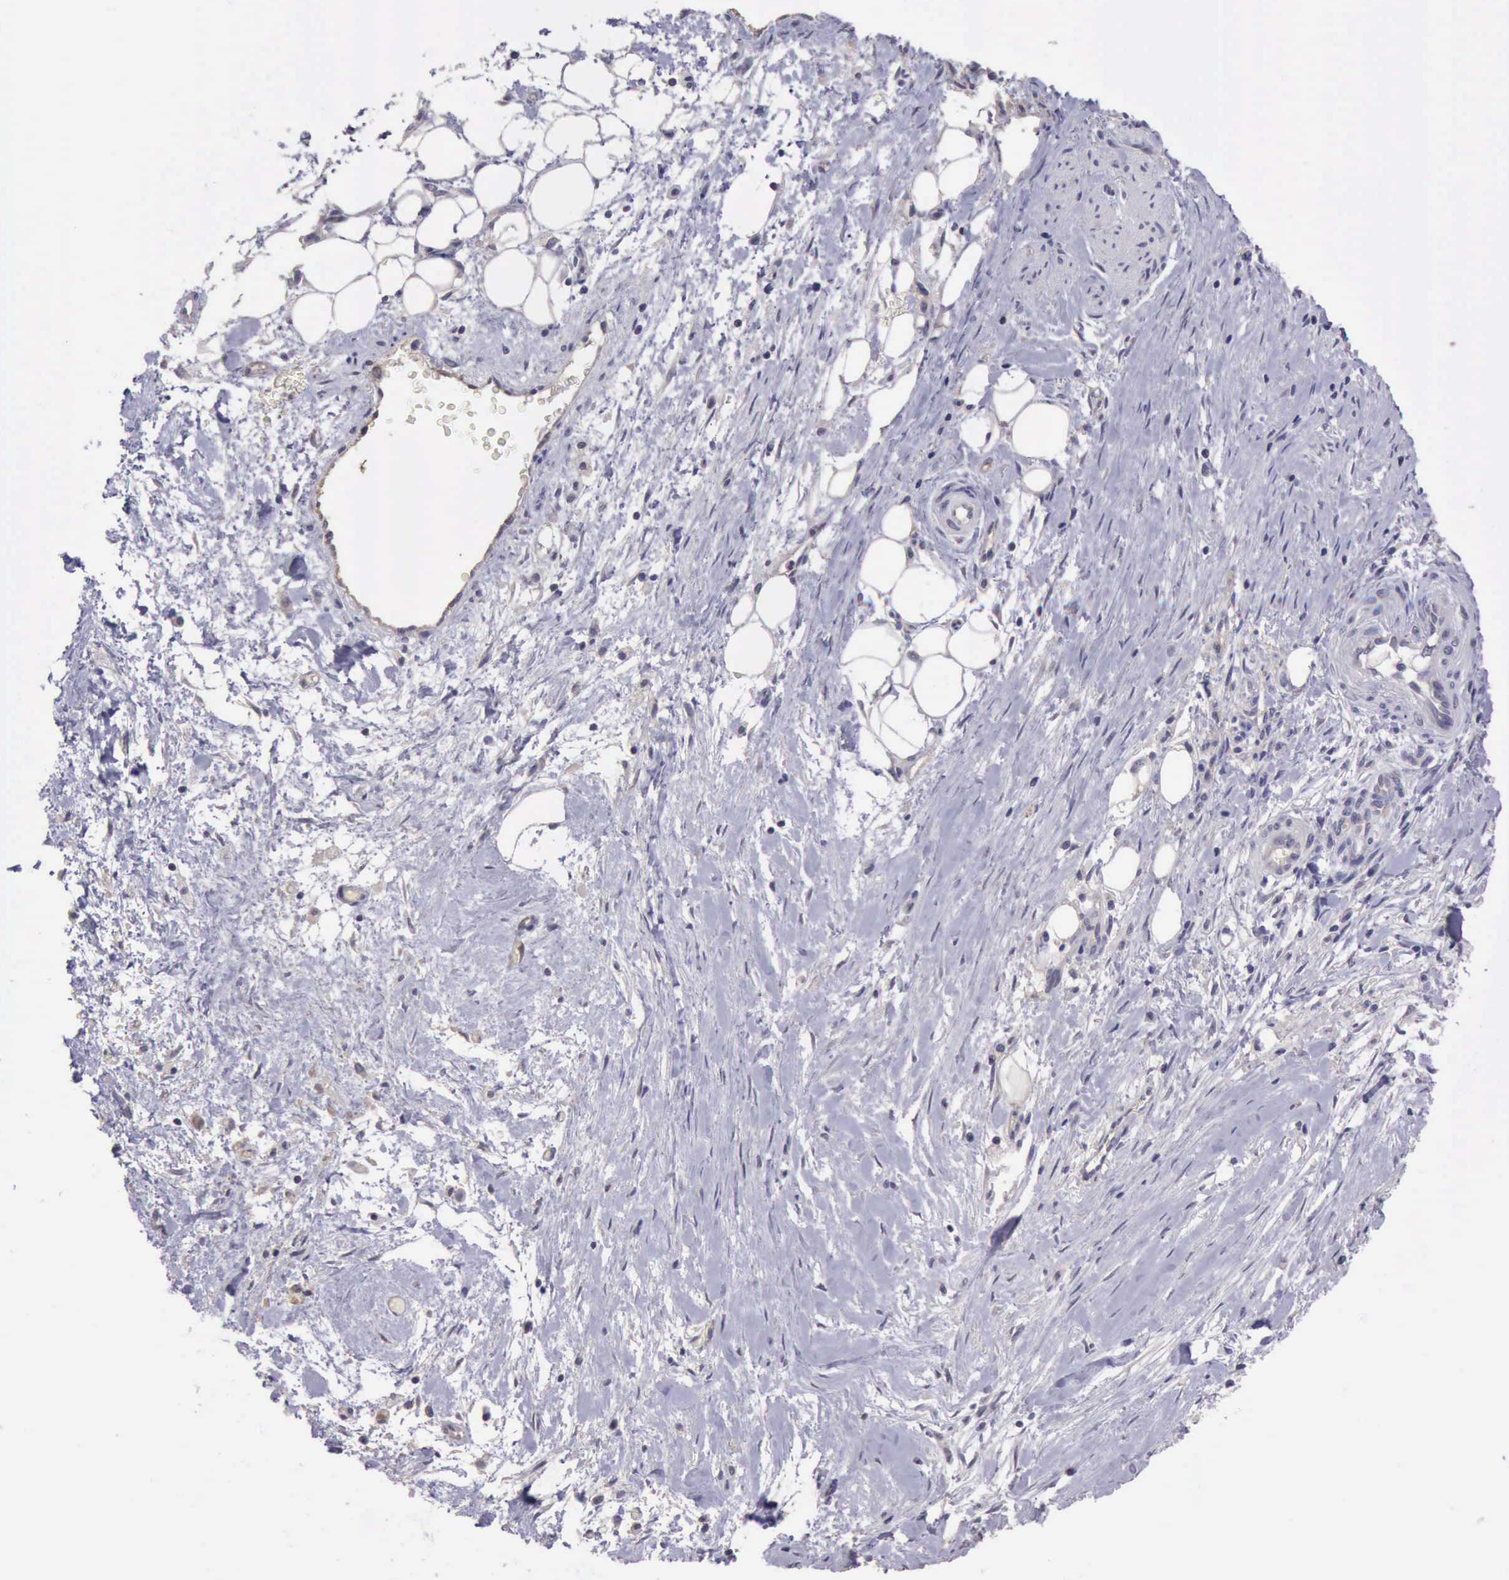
{"staining": {"intensity": "negative", "quantity": "none", "location": "none"}, "tissue": "pancreatic cancer", "cell_type": "Tumor cells", "image_type": "cancer", "snomed": [{"axis": "morphology", "description": "Adenocarcinoma, NOS"}, {"axis": "topography", "description": "Pancreas"}], "caption": "Tumor cells show no significant protein expression in pancreatic cancer. (Stains: DAB (3,3'-diaminobenzidine) immunohistochemistry (IHC) with hematoxylin counter stain, Microscopy: brightfield microscopy at high magnification).", "gene": "KCND1", "patient": {"sex": "male", "age": 79}}